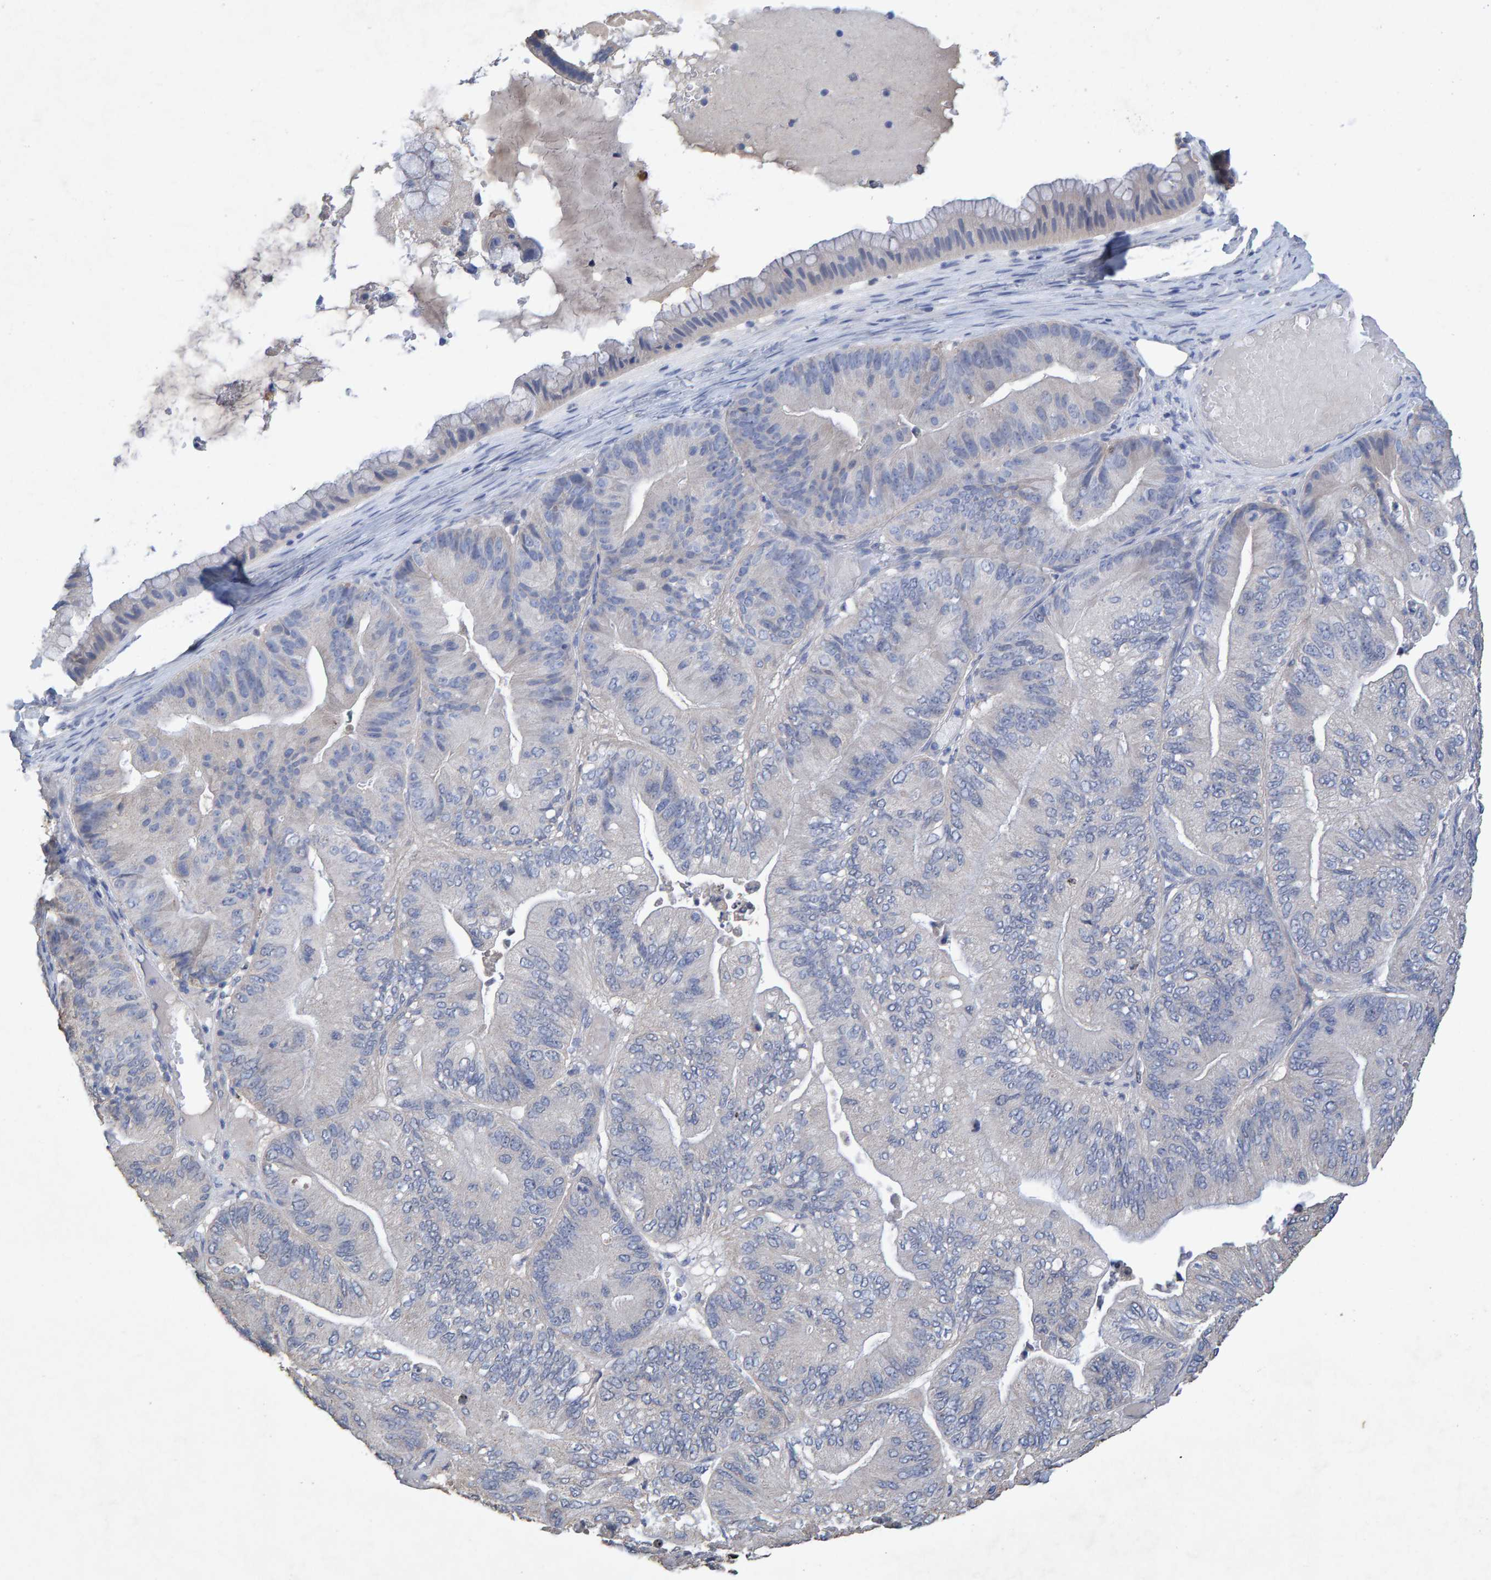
{"staining": {"intensity": "negative", "quantity": "none", "location": "none"}, "tissue": "ovarian cancer", "cell_type": "Tumor cells", "image_type": "cancer", "snomed": [{"axis": "morphology", "description": "Cystadenocarcinoma, mucinous, NOS"}, {"axis": "topography", "description": "Ovary"}], "caption": "Ovarian mucinous cystadenocarcinoma stained for a protein using immunohistochemistry (IHC) demonstrates no positivity tumor cells.", "gene": "CTH", "patient": {"sex": "female", "age": 61}}